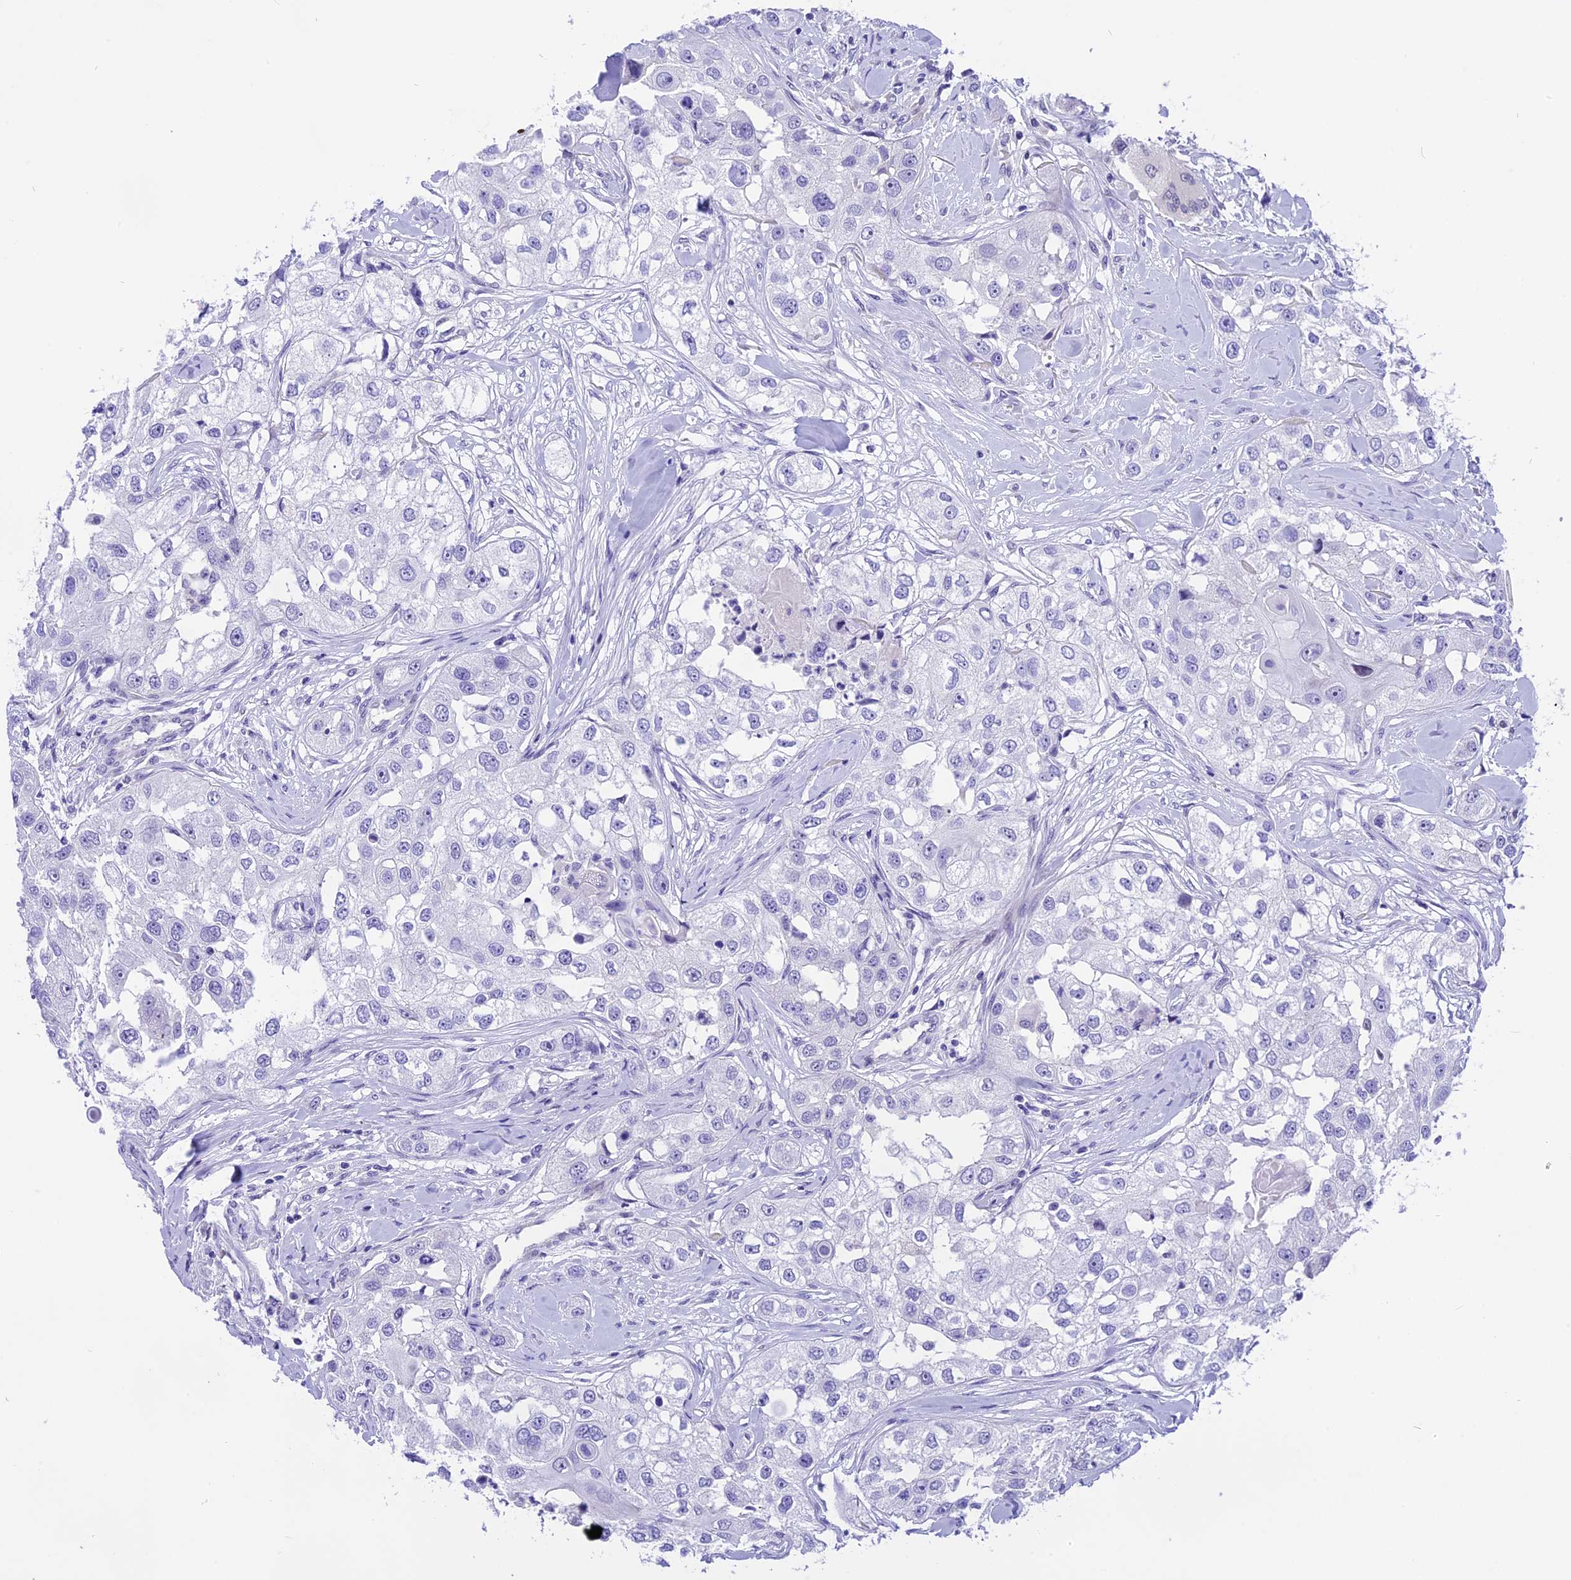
{"staining": {"intensity": "negative", "quantity": "none", "location": "none"}, "tissue": "head and neck cancer", "cell_type": "Tumor cells", "image_type": "cancer", "snomed": [{"axis": "morphology", "description": "Normal tissue, NOS"}, {"axis": "morphology", "description": "Squamous cell carcinoma, NOS"}, {"axis": "topography", "description": "Skeletal muscle"}, {"axis": "topography", "description": "Head-Neck"}], "caption": "A photomicrograph of squamous cell carcinoma (head and neck) stained for a protein displays no brown staining in tumor cells.", "gene": "PRR15", "patient": {"sex": "male", "age": 51}}